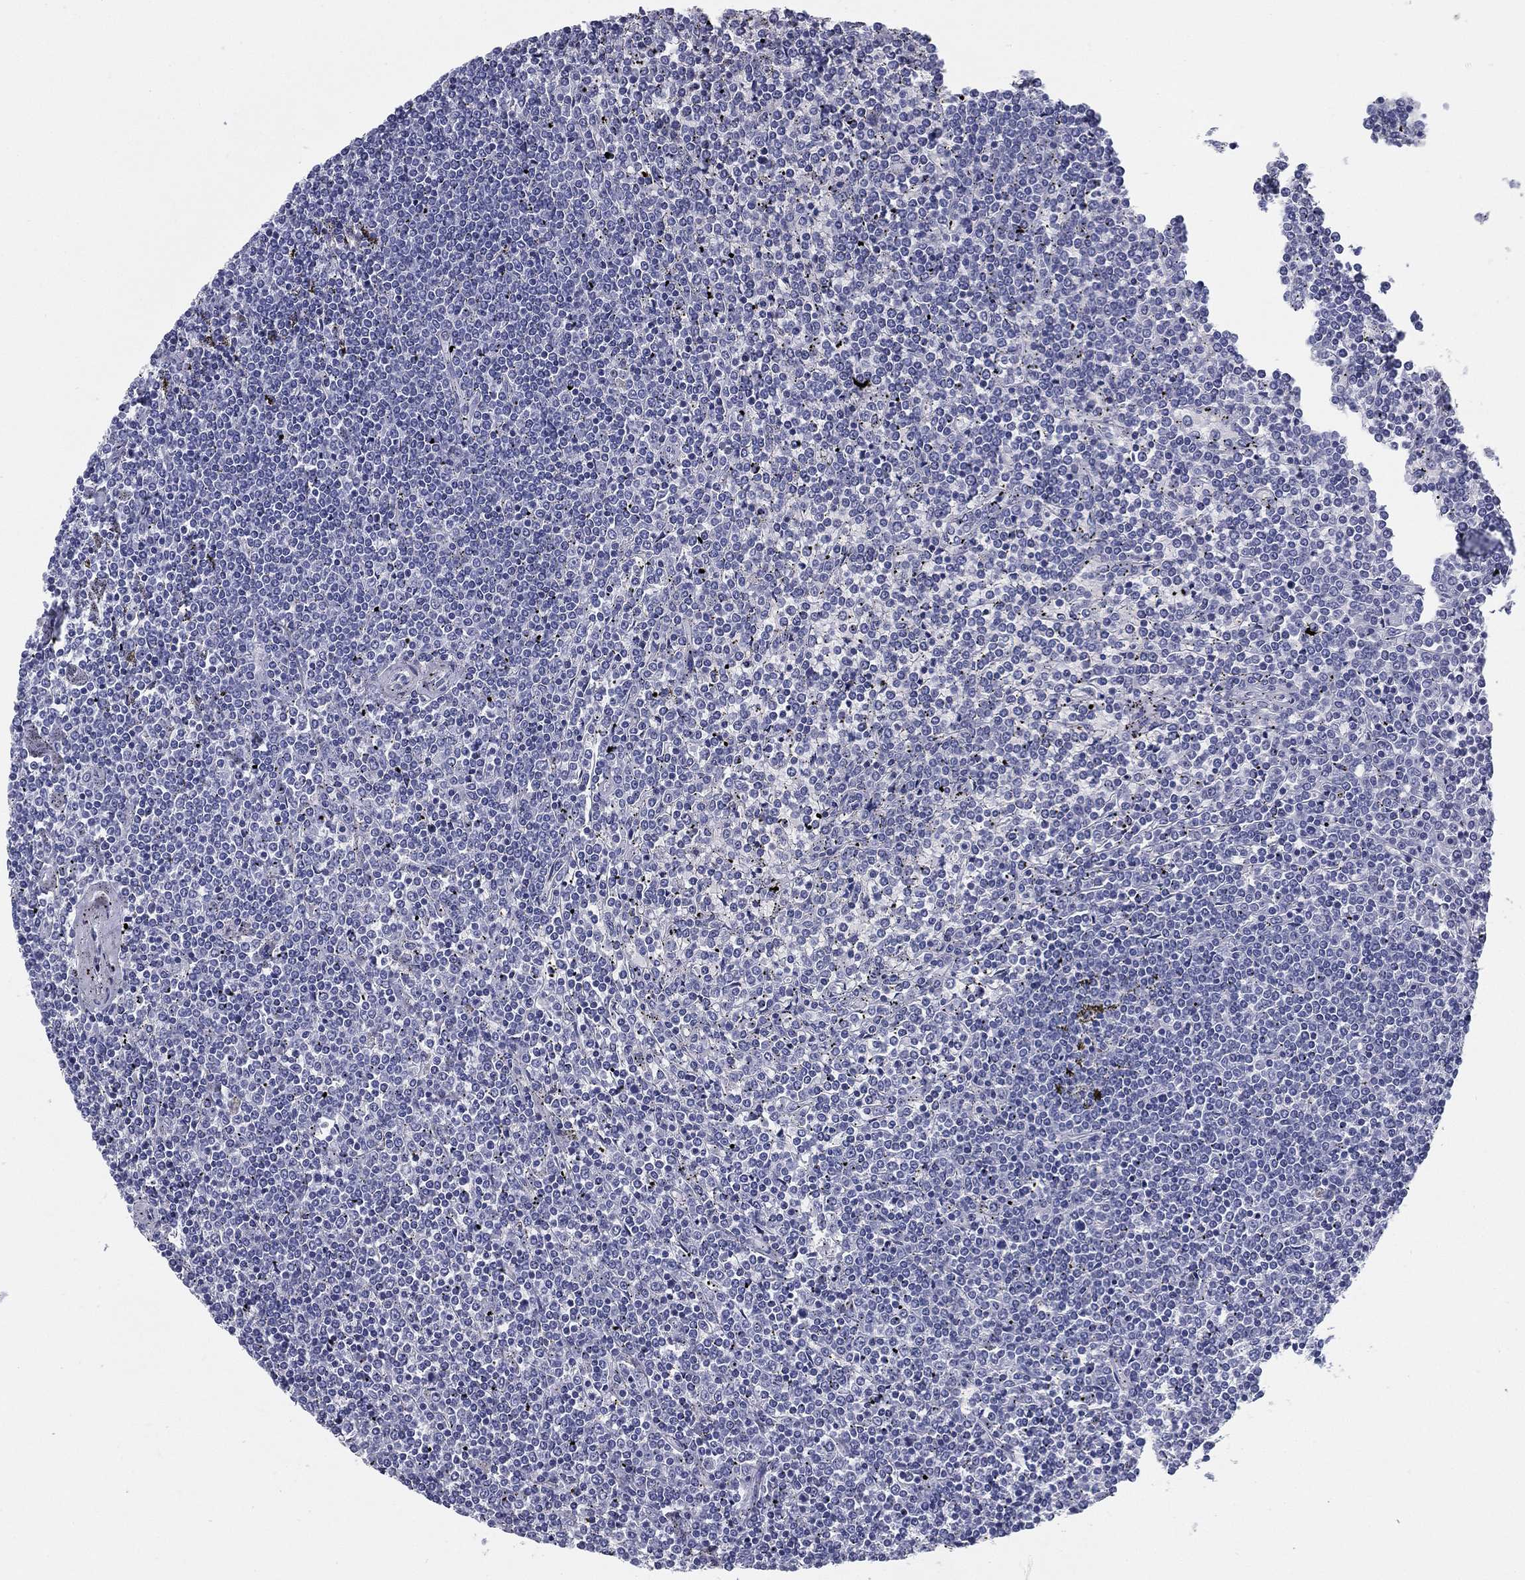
{"staining": {"intensity": "negative", "quantity": "none", "location": "none"}, "tissue": "lymphoma", "cell_type": "Tumor cells", "image_type": "cancer", "snomed": [{"axis": "morphology", "description": "Malignant lymphoma, non-Hodgkin's type, Low grade"}, {"axis": "topography", "description": "Spleen"}], "caption": "Histopathology image shows no significant protein staining in tumor cells of lymphoma.", "gene": "TMEM252", "patient": {"sex": "female", "age": 19}}